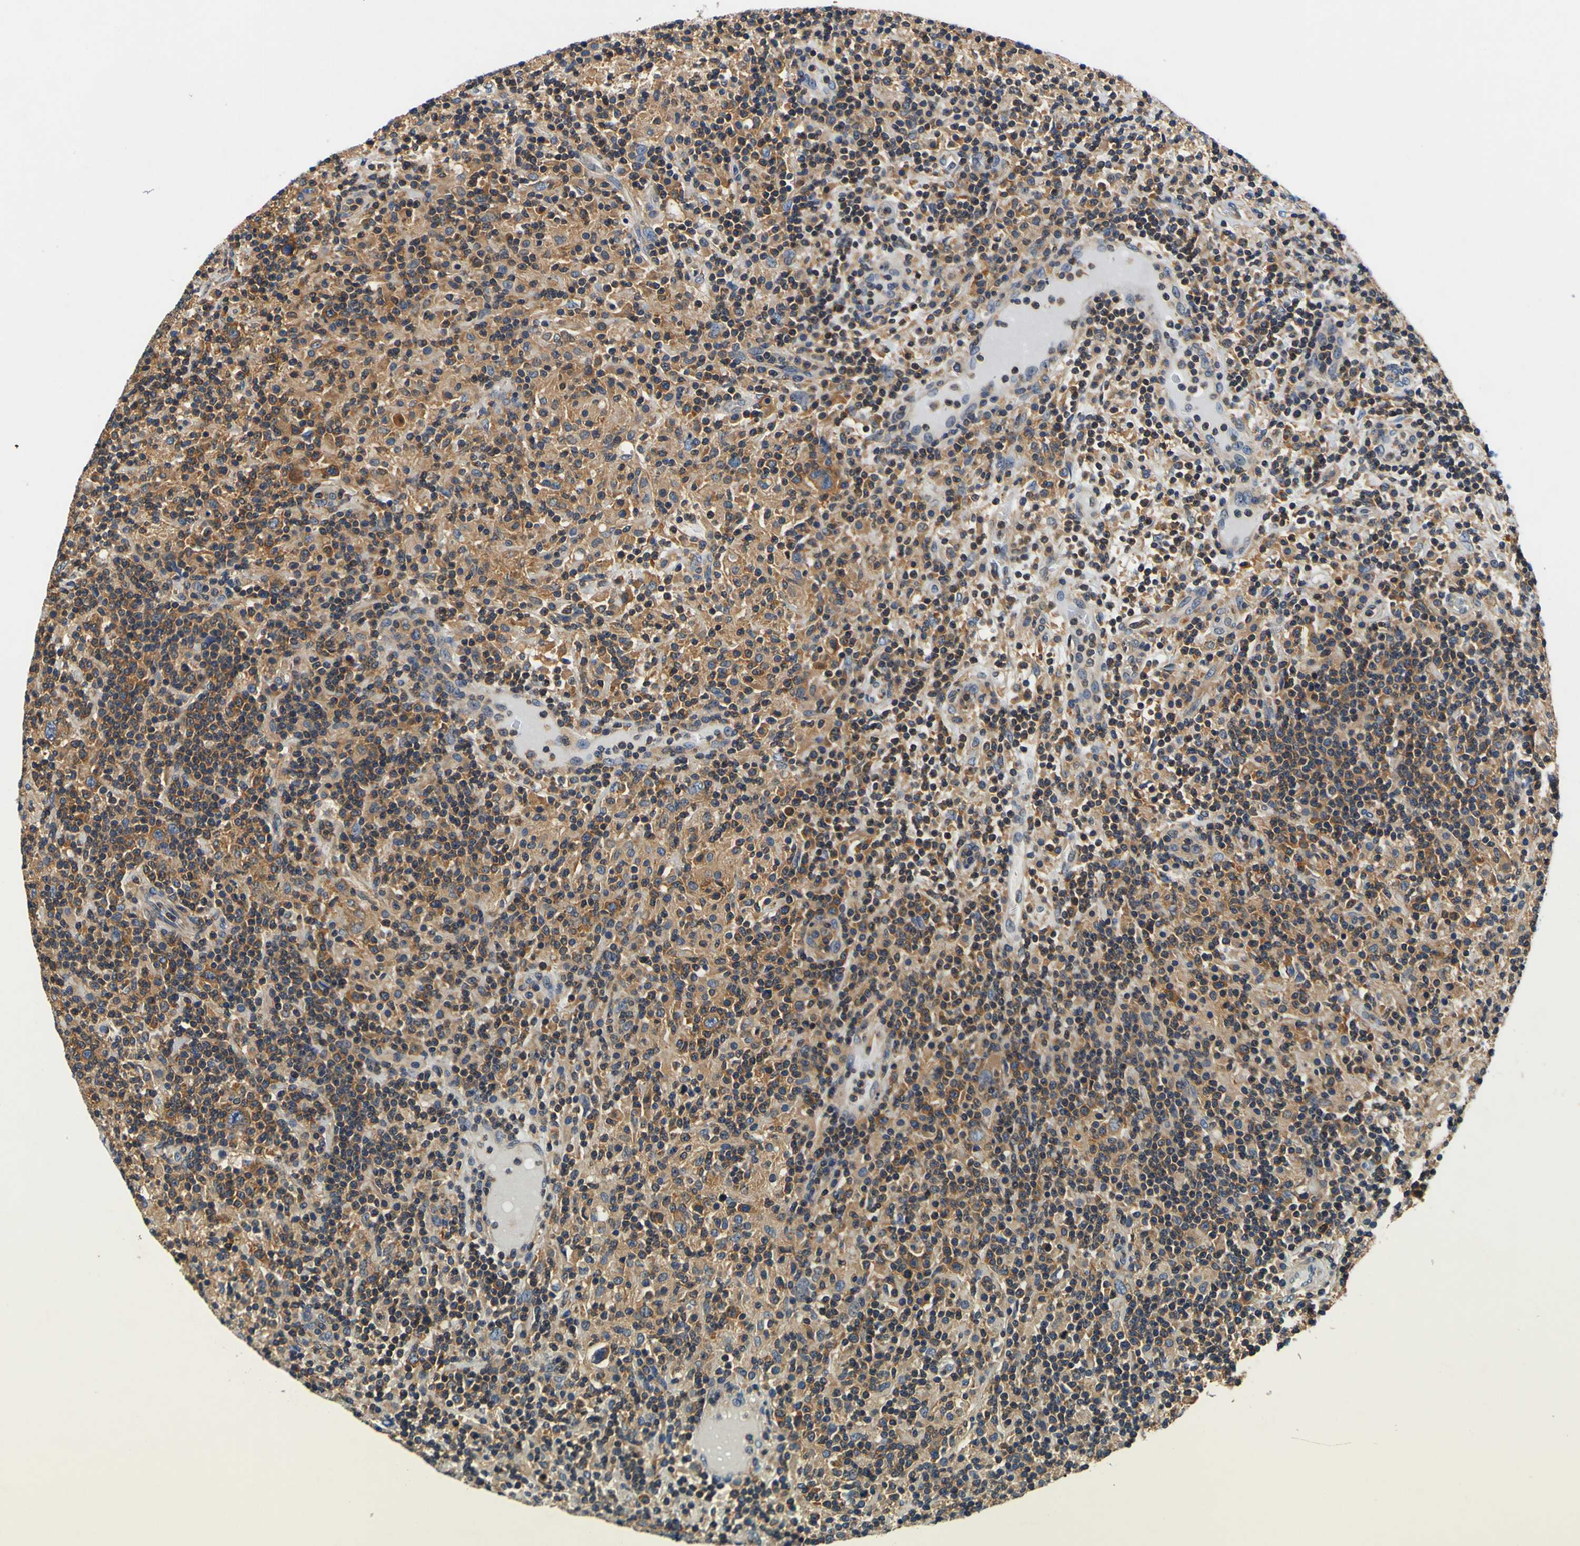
{"staining": {"intensity": "moderate", "quantity": ">75%", "location": "cytoplasmic/membranous"}, "tissue": "lymphoma", "cell_type": "Tumor cells", "image_type": "cancer", "snomed": [{"axis": "morphology", "description": "Hodgkin's disease, NOS"}, {"axis": "topography", "description": "Lymph node"}], "caption": "This photomicrograph demonstrates immunohistochemistry (IHC) staining of human lymphoma, with medium moderate cytoplasmic/membranous staining in about >75% of tumor cells.", "gene": "CNR2", "patient": {"sex": "male", "age": 70}}